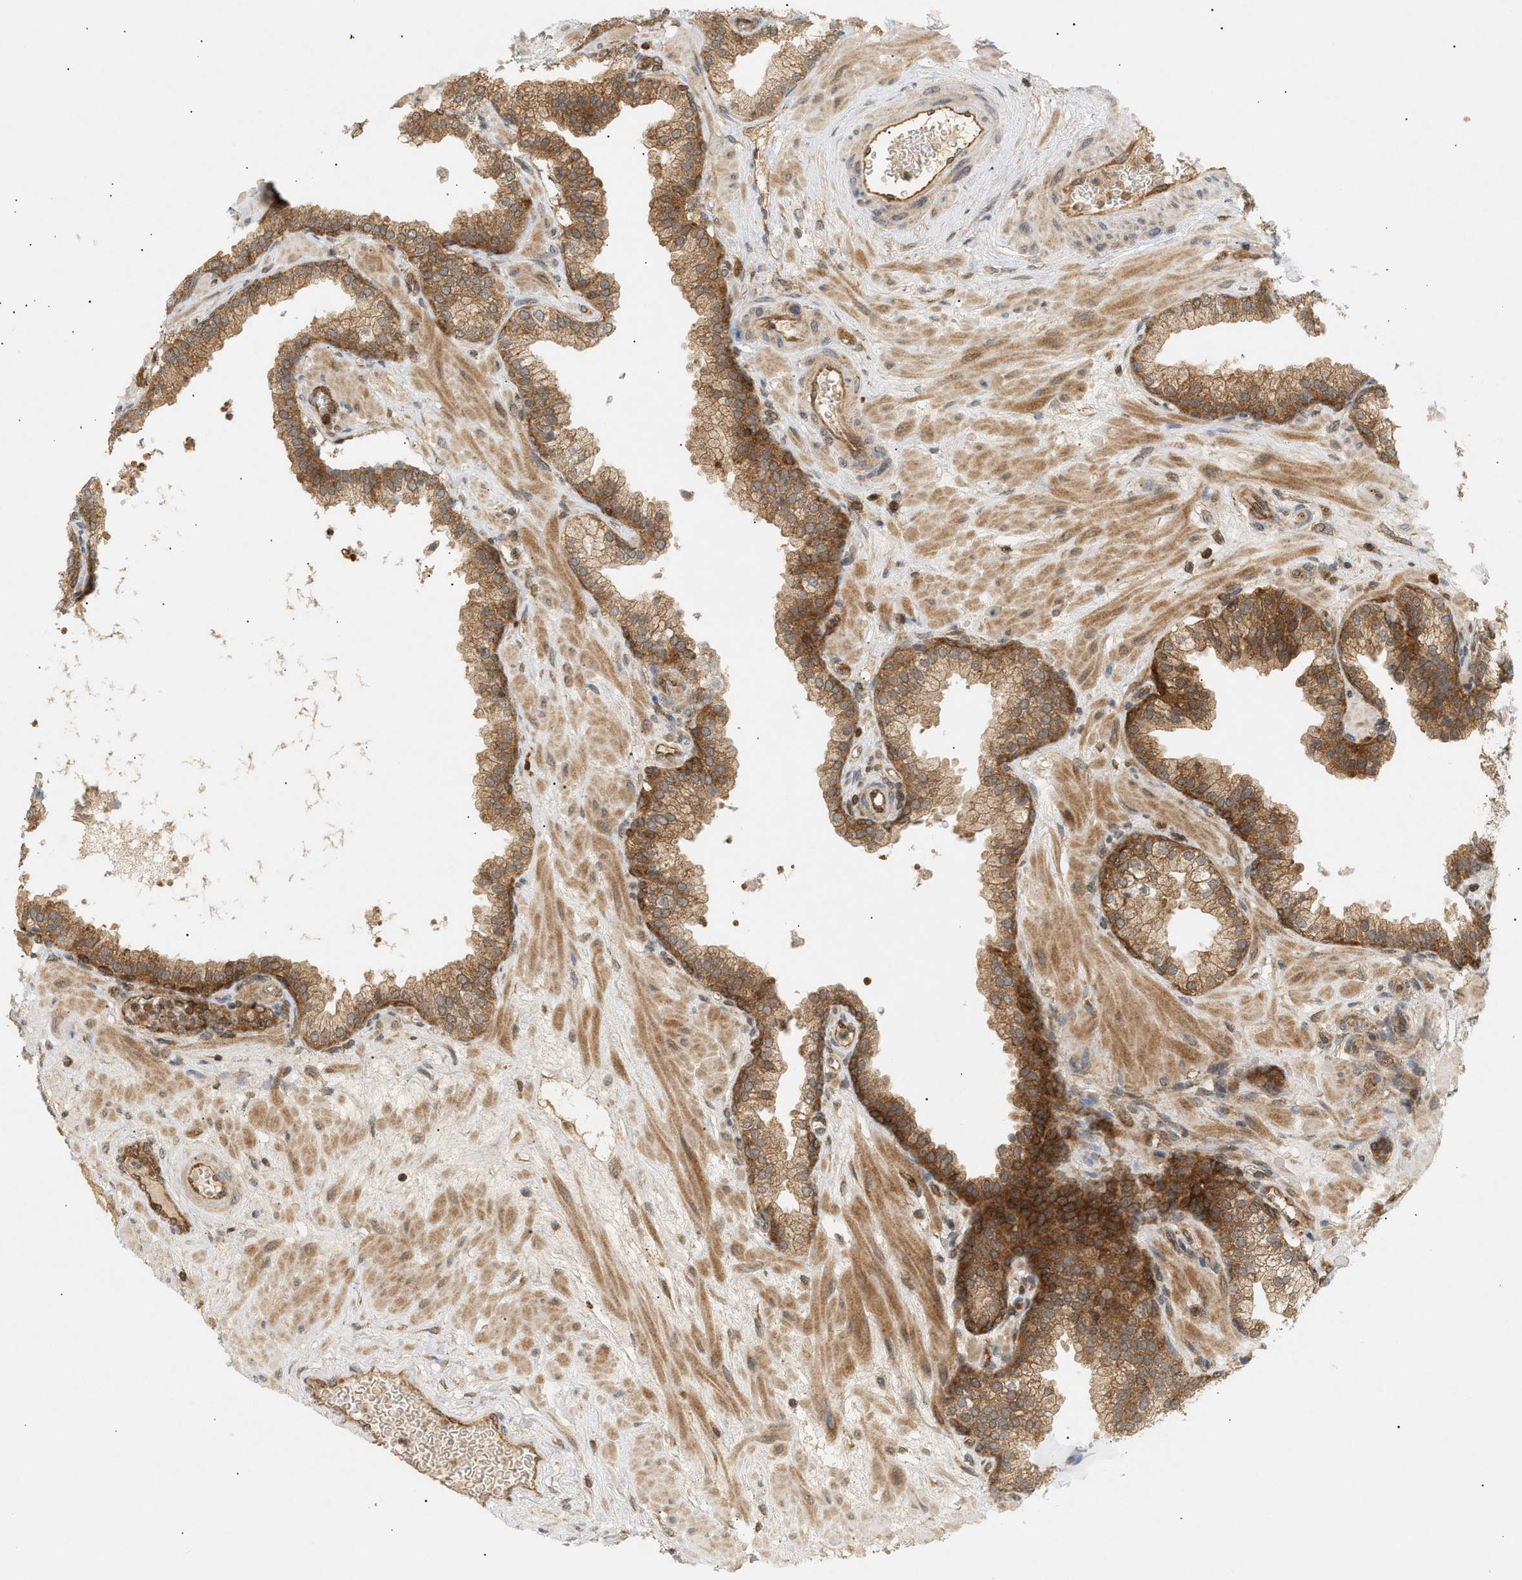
{"staining": {"intensity": "moderate", "quantity": ">75%", "location": "cytoplasmic/membranous"}, "tissue": "prostate", "cell_type": "Glandular cells", "image_type": "normal", "snomed": [{"axis": "morphology", "description": "Normal tissue, NOS"}, {"axis": "morphology", "description": "Urothelial carcinoma, Low grade"}, {"axis": "topography", "description": "Urinary bladder"}, {"axis": "topography", "description": "Prostate"}], "caption": "Immunohistochemical staining of benign human prostate displays >75% levels of moderate cytoplasmic/membranous protein staining in approximately >75% of glandular cells. The staining was performed using DAB (3,3'-diaminobenzidine), with brown indicating positive protein expression. Nuclei are stained blue with hematoxylin.", "gene": "SHC1", "patient": {"sex": "male", "age": 60}}